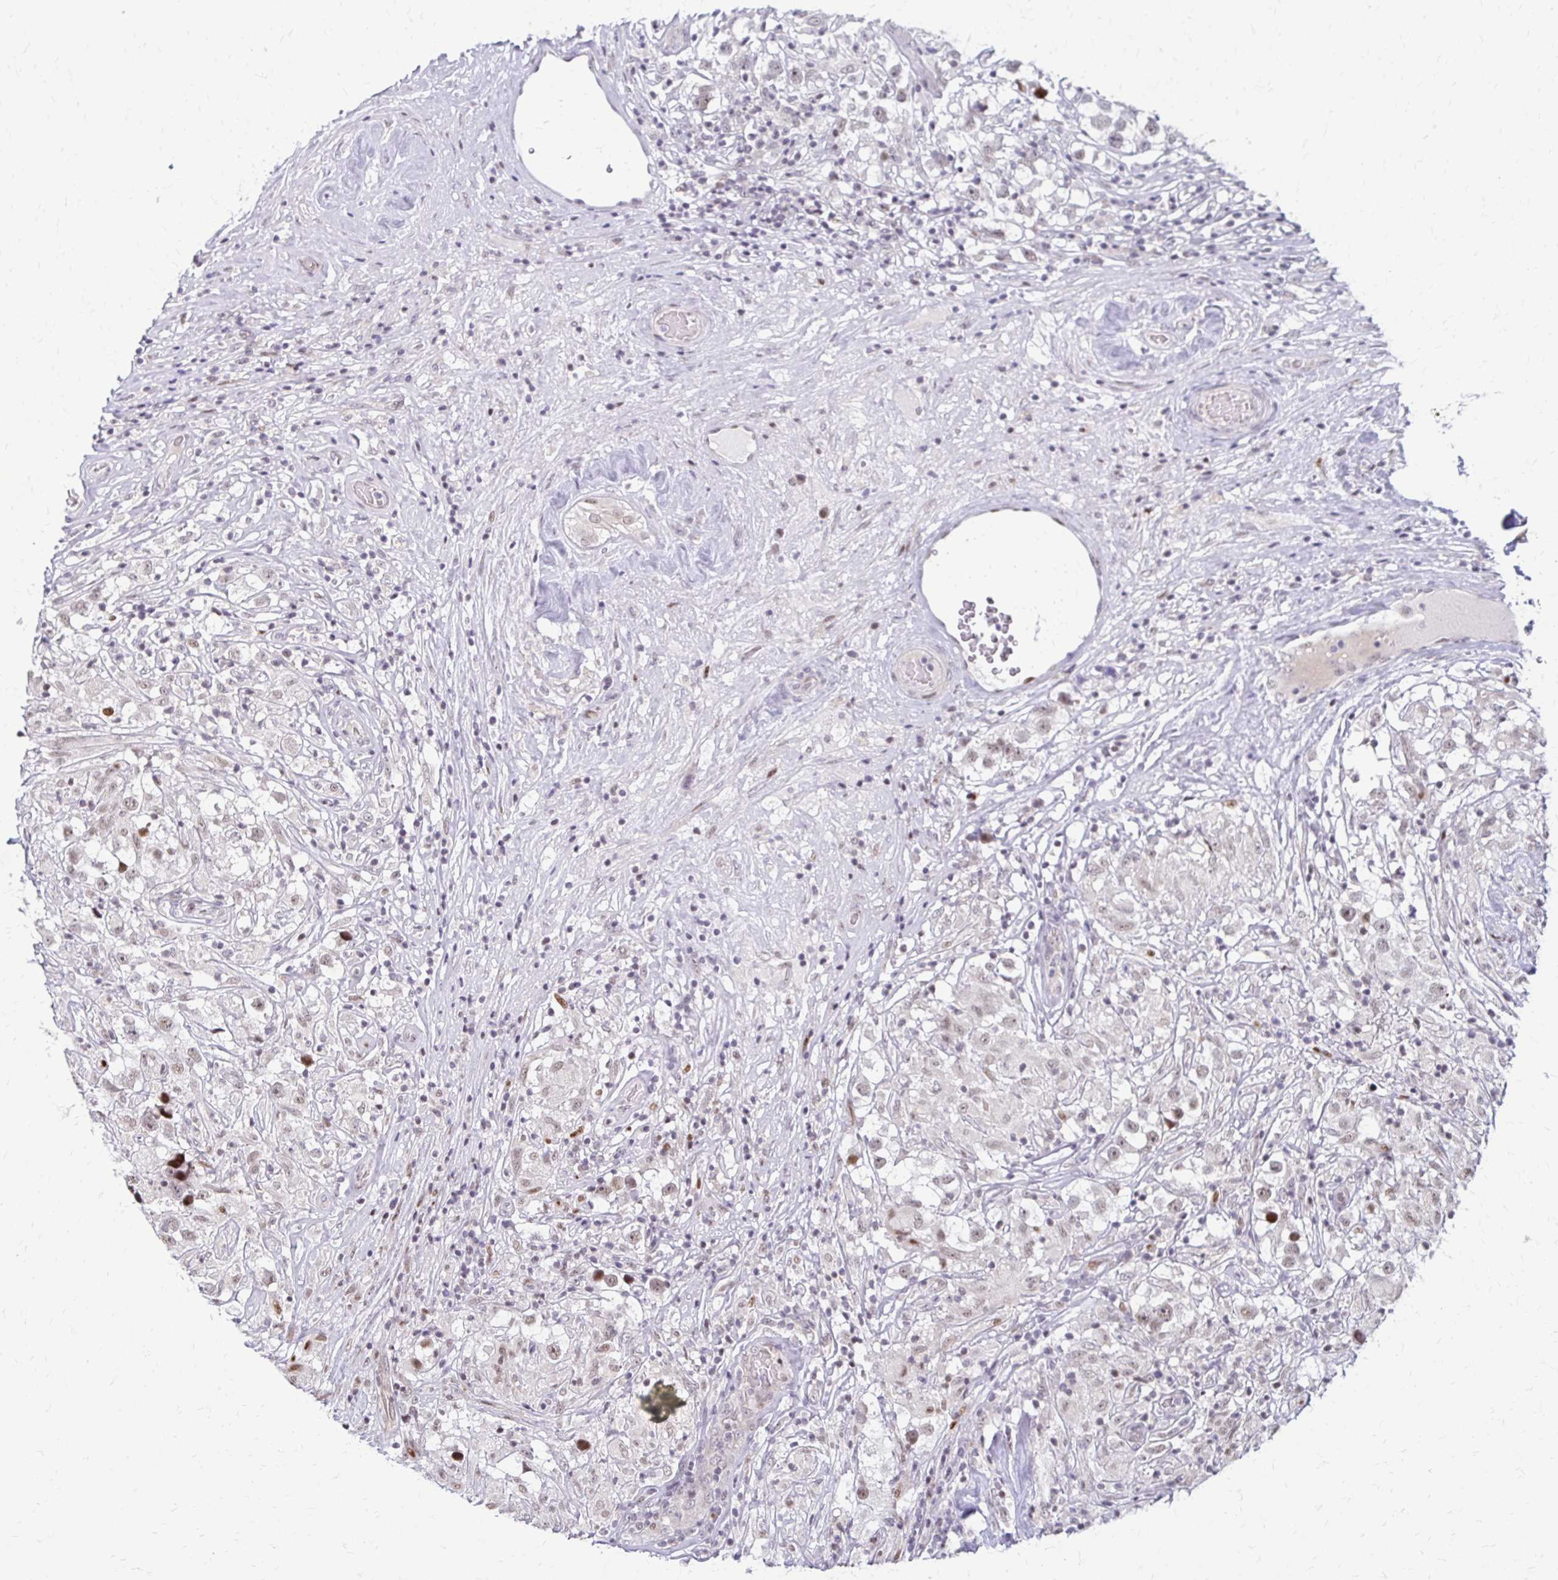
{"staining": {"intensity": "weak", "quantity": "25%-75%", "location": "nuclear"}, "tissue": "testis cancer", "cell_type": "Tumor cells", "image_type": "cancer", "snomed": [{"axis": "morphology", "description": "Seminoma, NOS"}, {"axis": "topography", "description": "Testis"}], "caption": "This histopathology image demonstrates immunohistochemistry staining of seminoma (testis), with low weak nuclear staining in approximately 25%-75% of tumor cells.", "gene": "TRIR", "patient": {"sex": "male", "age": 46}}